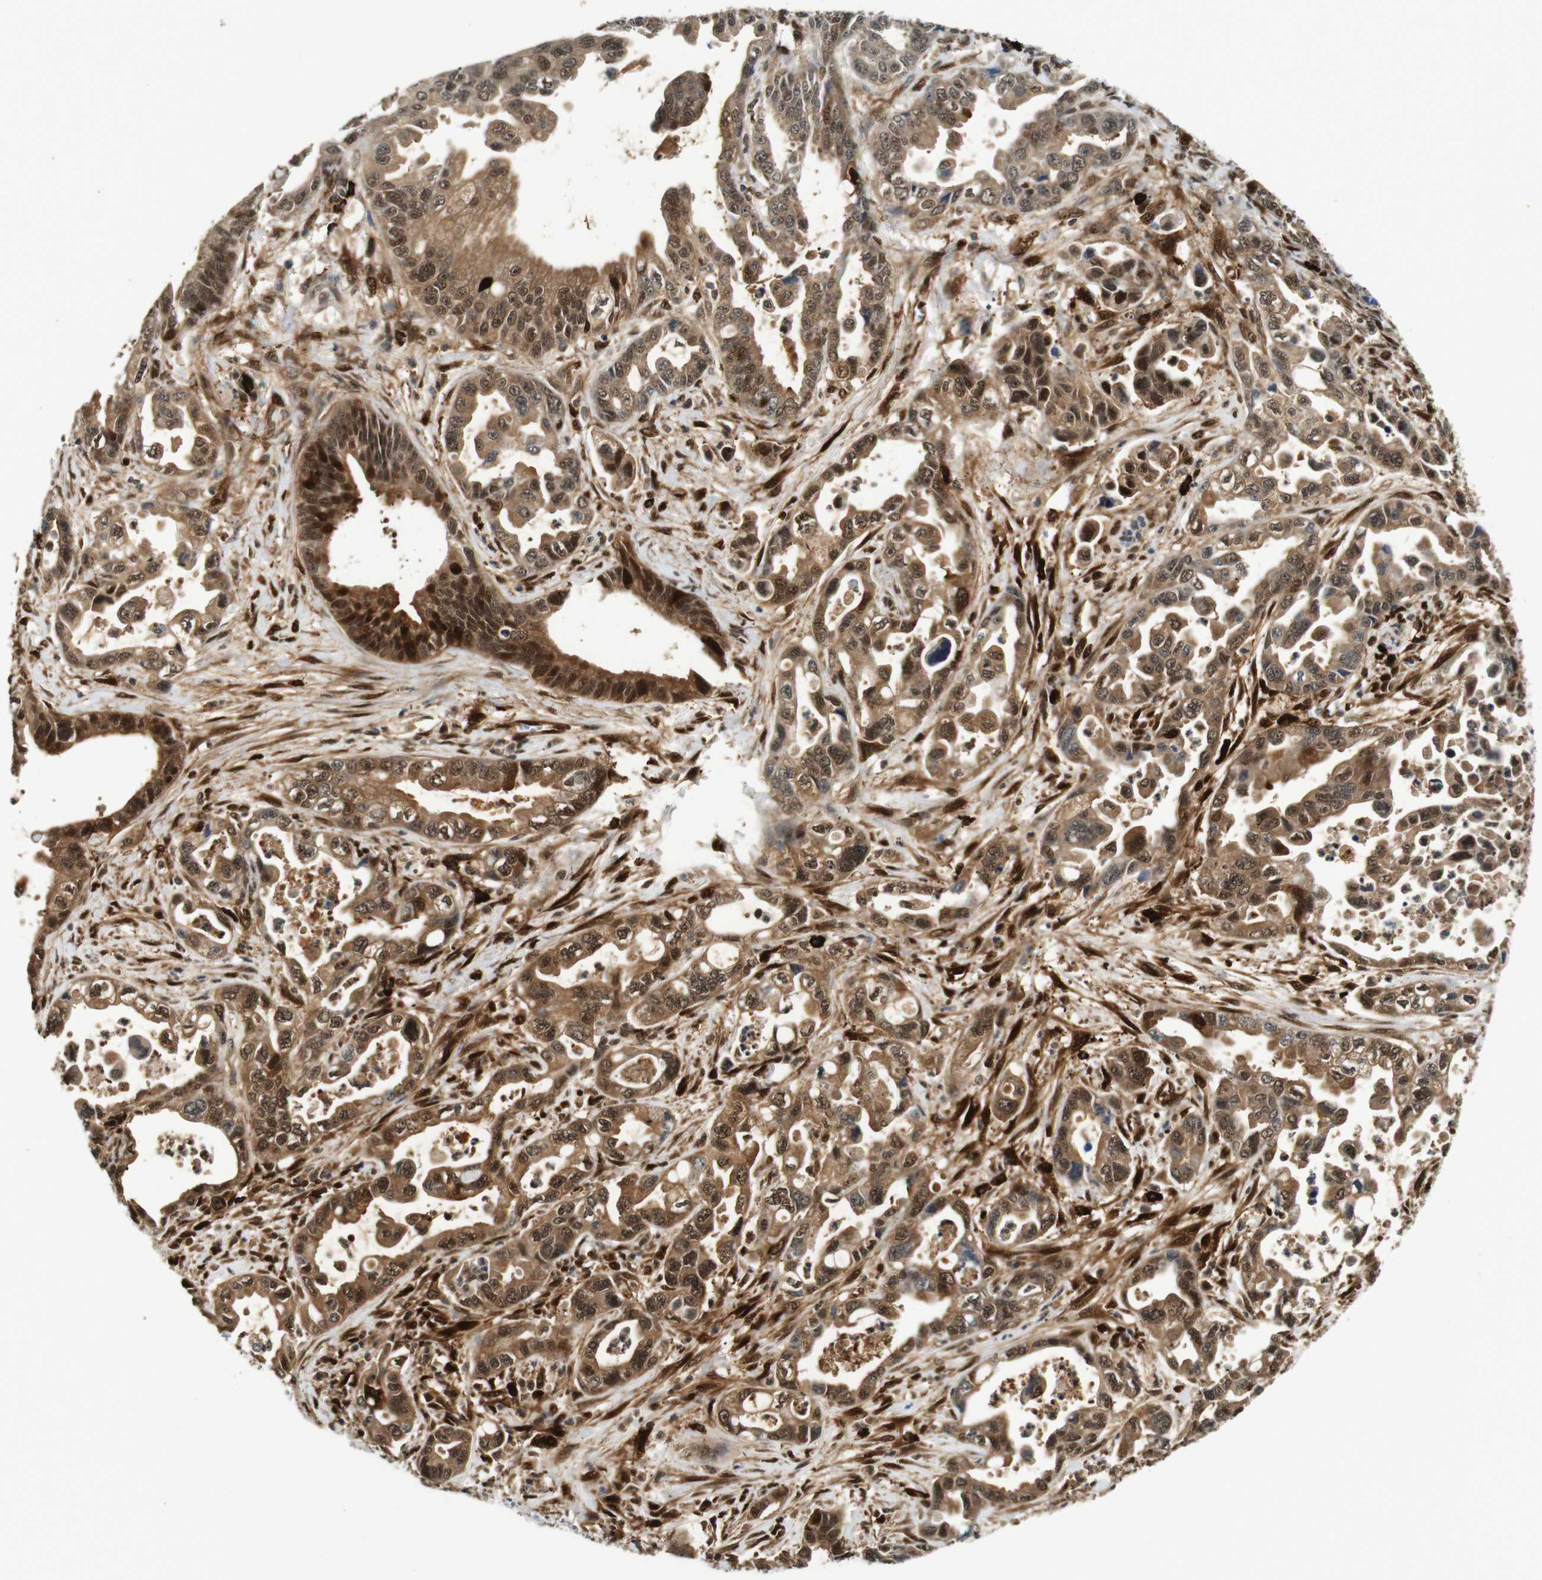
{"staining": {"intensity": "strong", "quantity": ">75%", "location": "cytoplasmic/membranous,nuclear"}, "tissue": "pancreatic cancer", "cell_type": "Tumor cells", "image_type": "cancer", "snomed": [{"axis": "morphology", "description": "Adenocarcinoma, NOS"}, {"axis": "topography", "description": "Pancreas"}], "caption": "IHC of pancreatic cancer demonstrates high levels of strong cytoplasmic/membranous and nuclear staining in approximately >75% of tumor cells.", "gene": "LXN", "patient": {"sex": "male", "age": 70}}